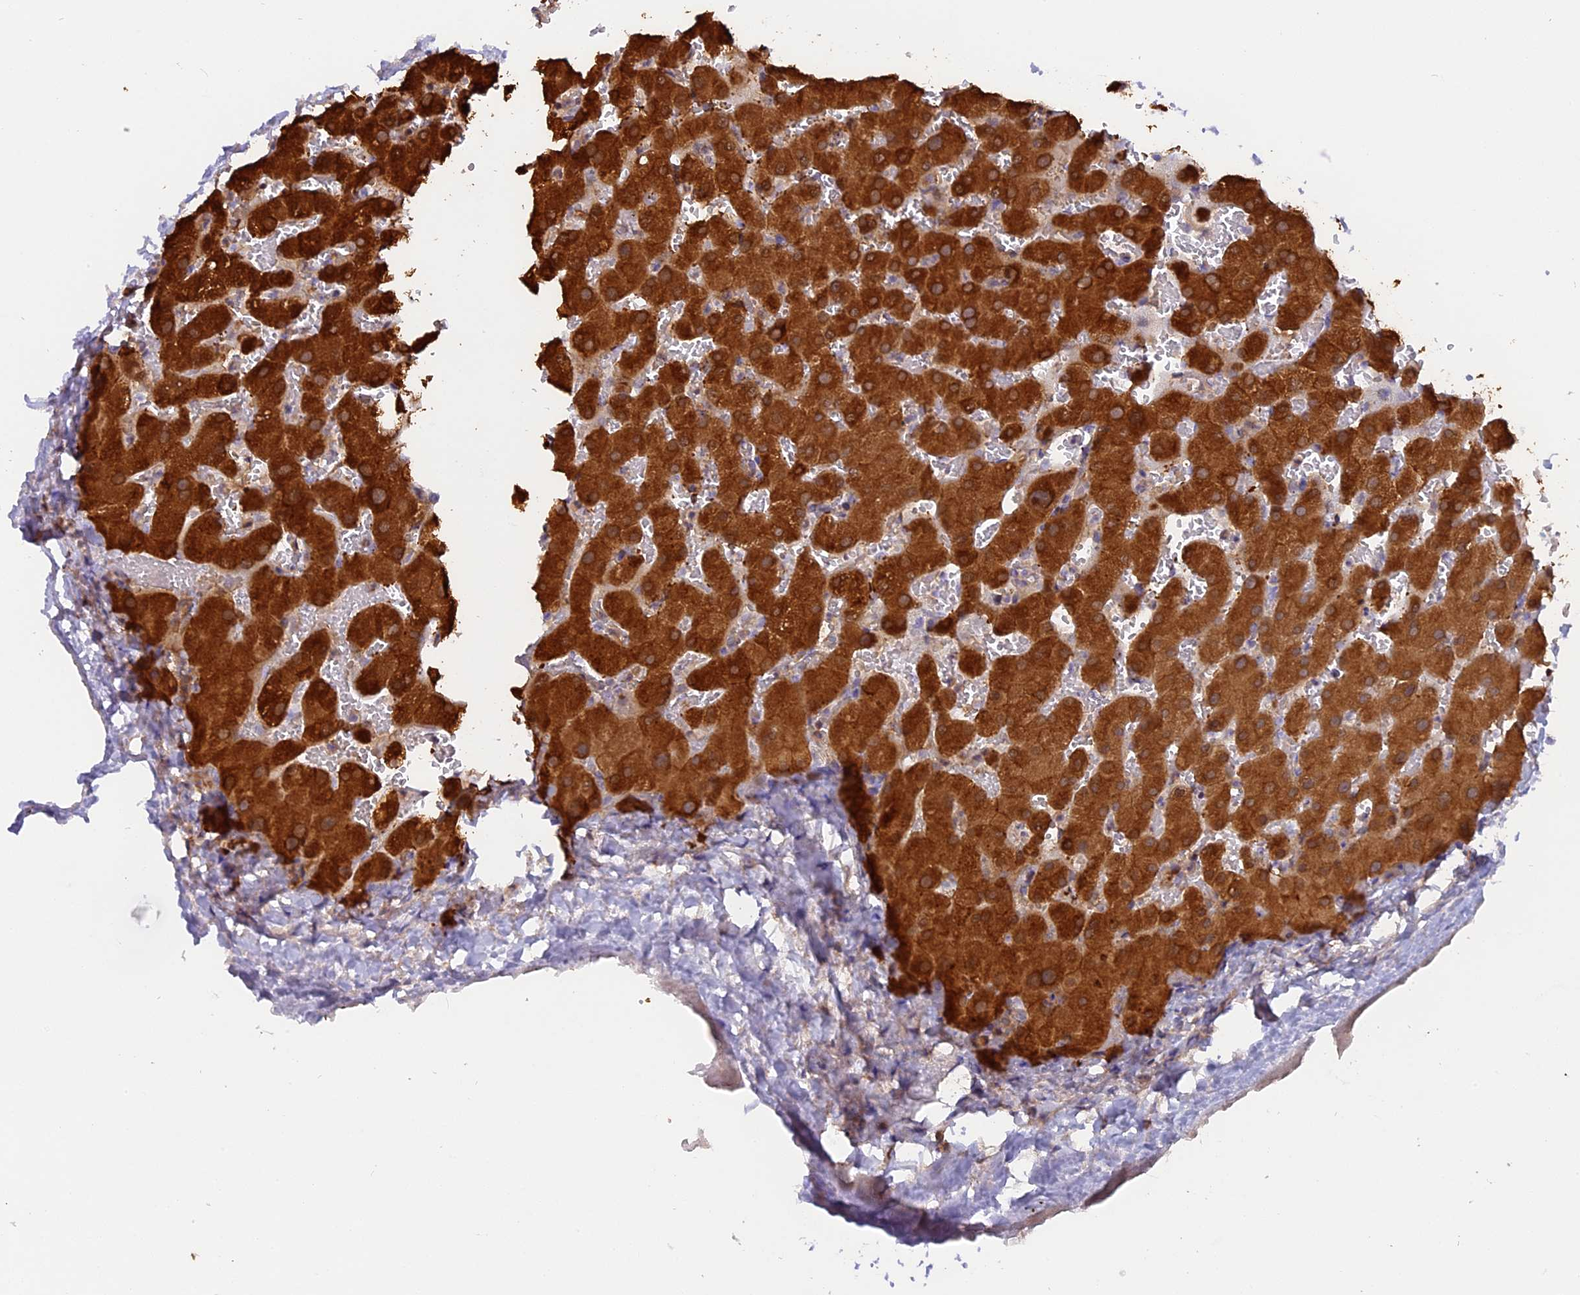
{"staining": {"intensity": "weak", "quantity": "25%-75%", "location": "cytoplasmic/membranous"}, "tissue": "liver", "cell_type": "Cholangiocytes", "image_type": "normal", "snomed": [{"axis": "morphology", "description": "Normal tissue, NOS"}, {"axis": "topography", "description": "Liver"}], "caption": "This is an image of immunohistochemistry staining of unremarkable liver, which shows weak positivity in the cytoplasmic/membranous of cholangiocytes.", "gene": "FAM118B", "patient": {"sex": "female", "age": 63}}